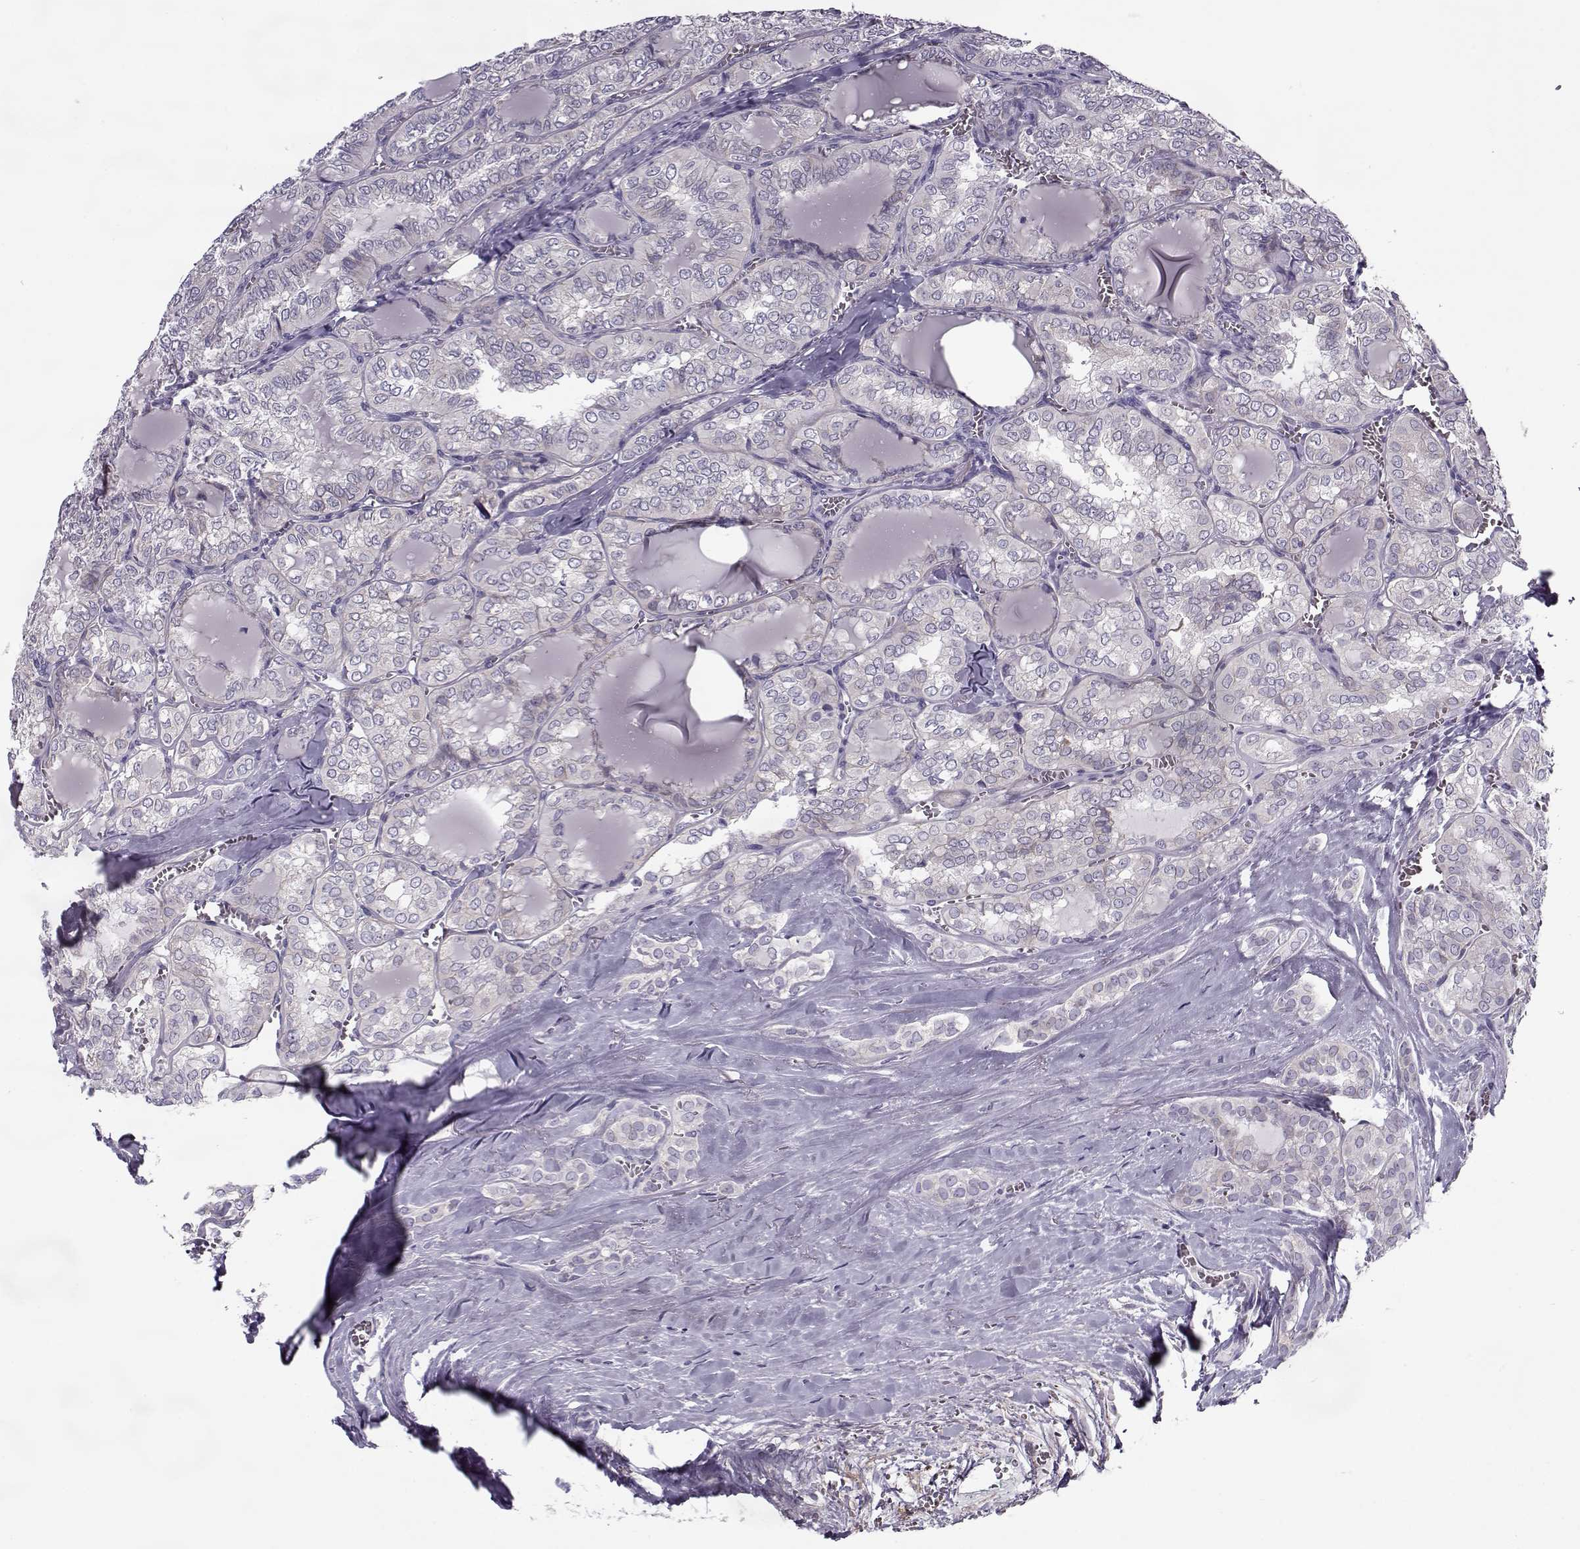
{"staining": {"intensity": "weak", "quantity": "<25%", "location": "cytoplasmic/membranous"}, "tissue": "thyroid cancer", "cell_type": "Tumor cells", "image_type": "cancer", "snomed": [{"axis": "morphology", "description": "Papillary adenocarcinoma, NOS"}, {"axis": "topography", "description": "Thyroid gland"}], "caption": "There is no significant expression in tumor cells of thyroid cancer.", "gene": "PP2D1", "patient": {"sex": "female", "age": 41}}